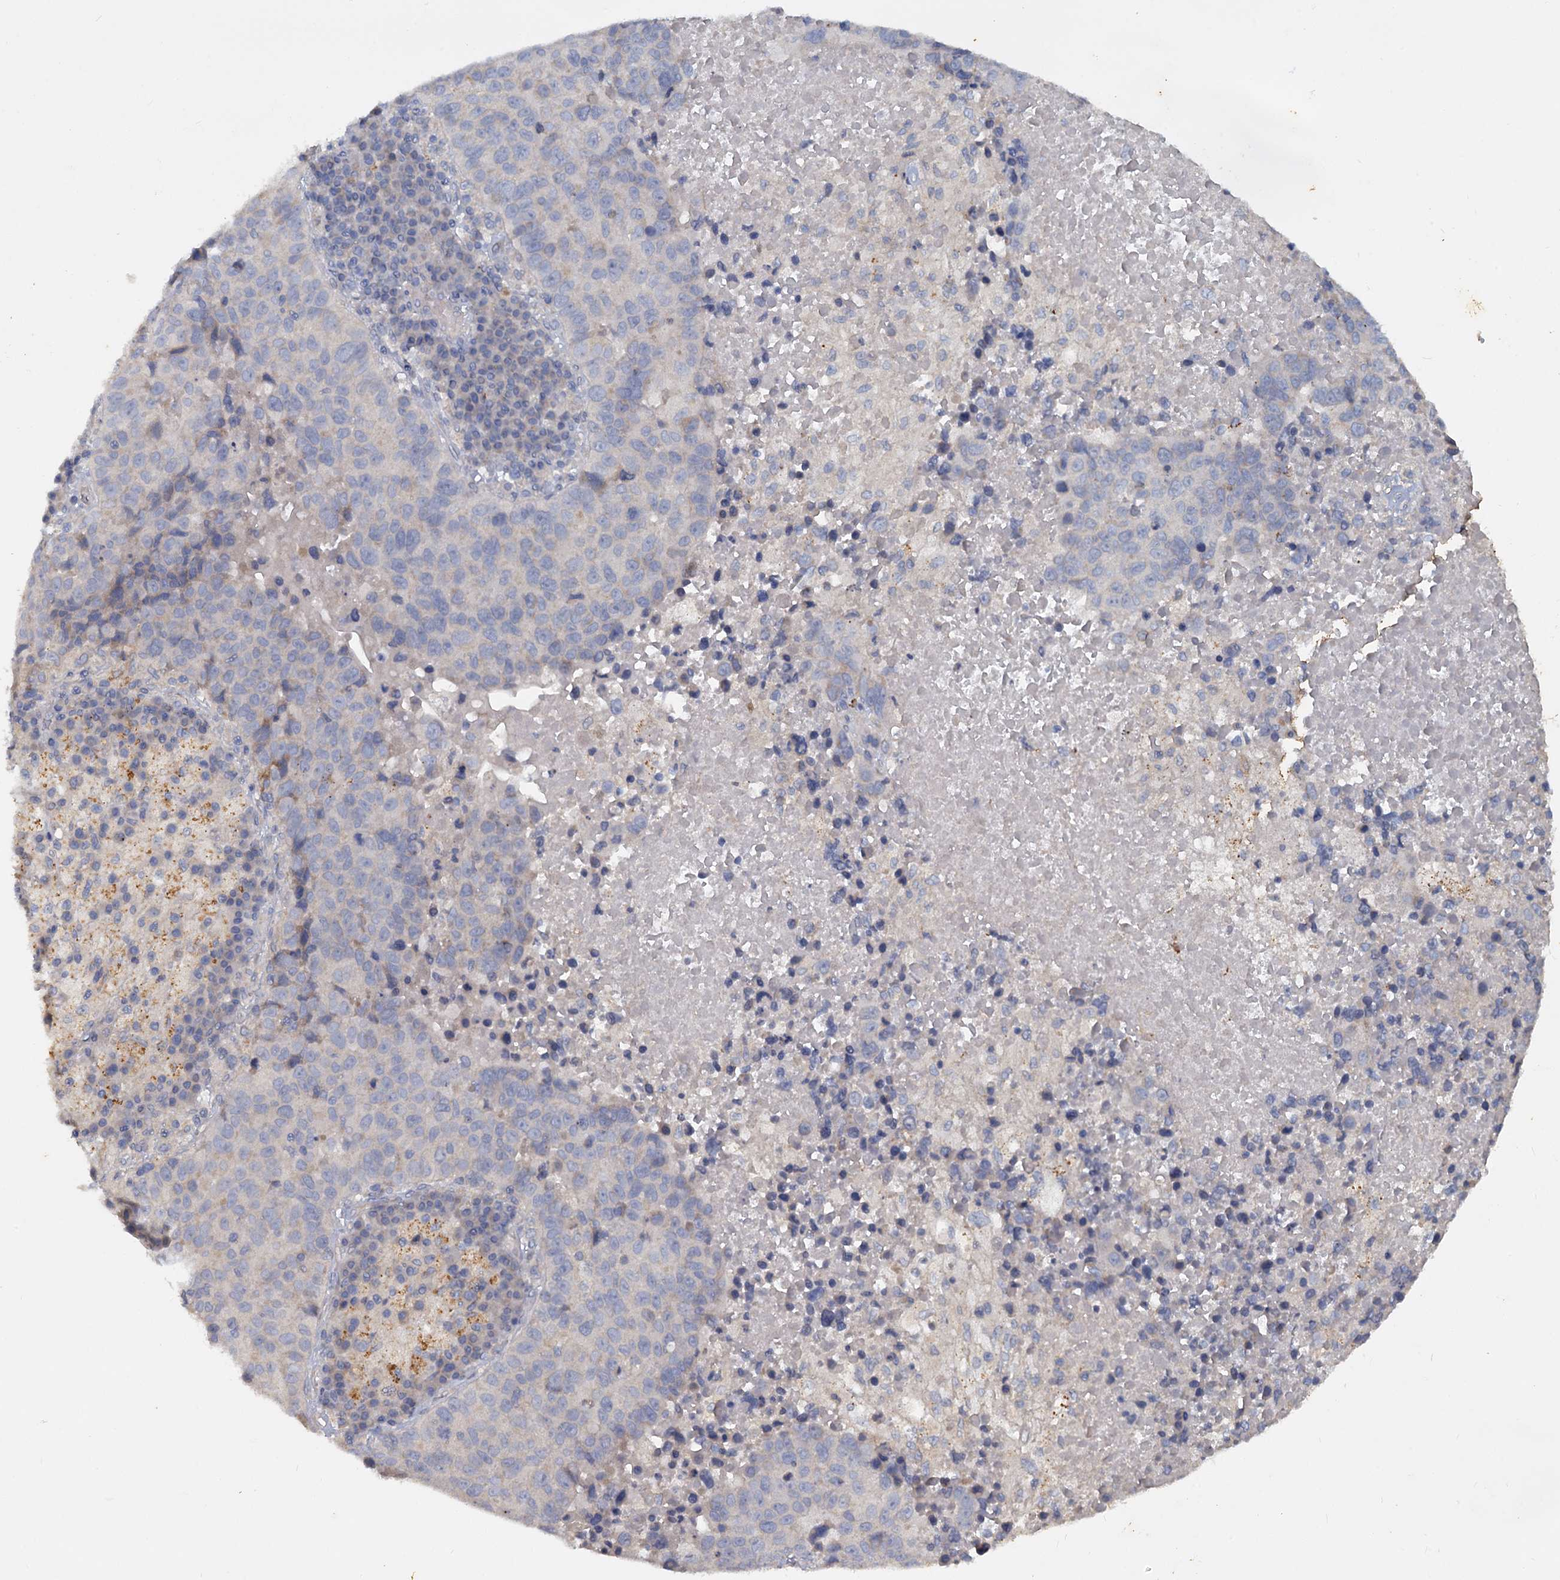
{"staining": {"intensity": "negative", "quantity": "none", "location": "none"}, "tissue": "lung cancer", "cell_type": "Tumor cells", "image_type": "cancer", "snomed": [{"axis": "morphology", "description": "Squamous cell carcinoma, NOS"}, {"axis": "topography", "description": "Lung"}], "caption": "Tumor cells are negative for brown protein staining in lung squamous cell carcinoma.", "gene": "SLC2A7", "patient": {"sex": "male", "age": 73}}